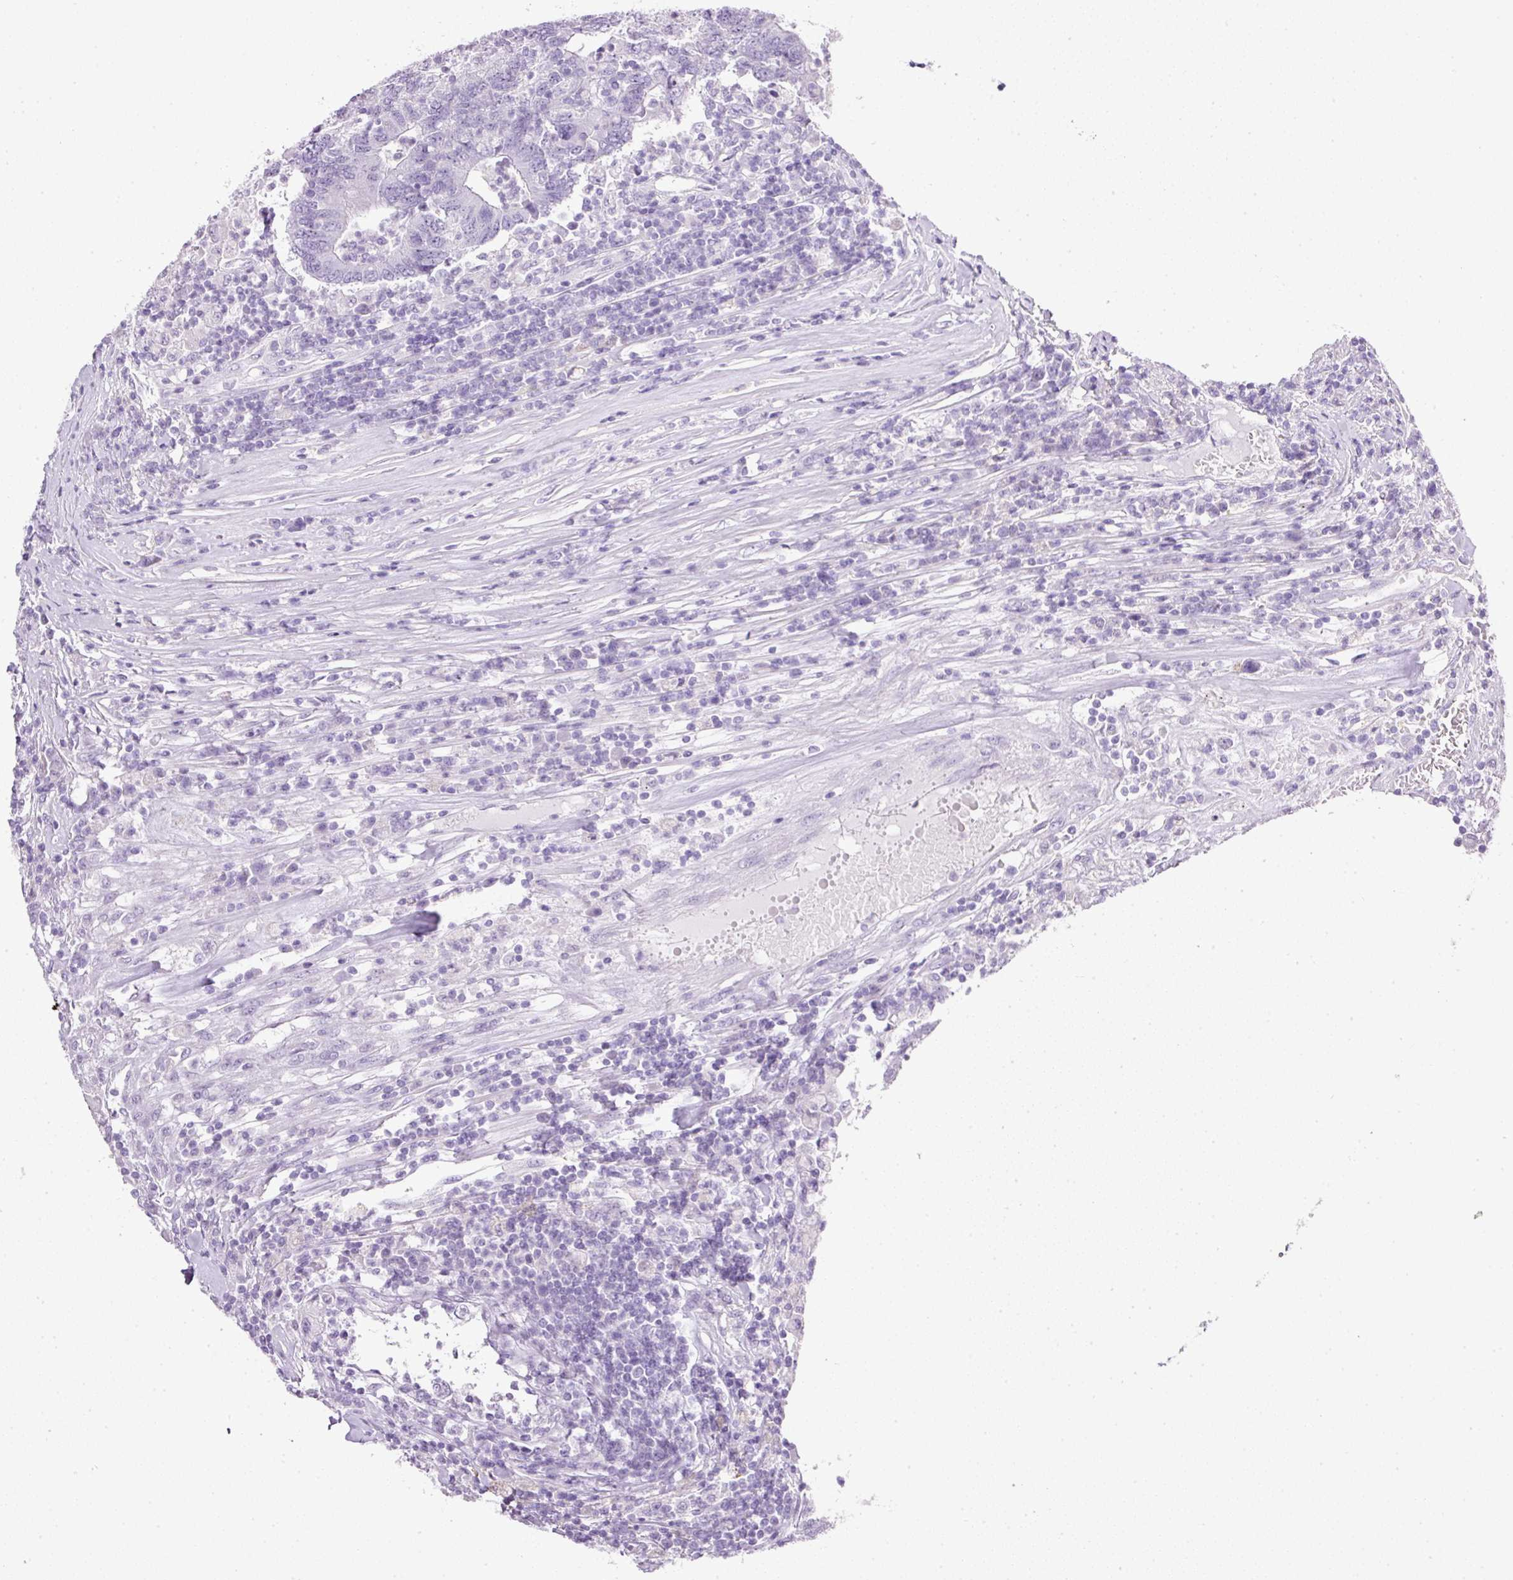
{"staining": {"intensity": "negative", "quantity": "none", "location": "none"}, "tissue": "colorectal cancer", "cell_type": "Tumor cells", "image_type": "cancer", "snomed": [{"axis": "morphology", "description": "Adenocarcinoma, NOS"}, {"axis": "topography", "description": "Colon"}], "caption": "High magnification brightfield microscopy of adenocarcinoma (colorectal) stained with DAB (3,3'-diaminobenzidine) (brown) and counterstained with hematoxylin (blue): tumor cells show no significant positivity.", "gene": "BSND", "patient": {"sex": "female", "age": 48}}